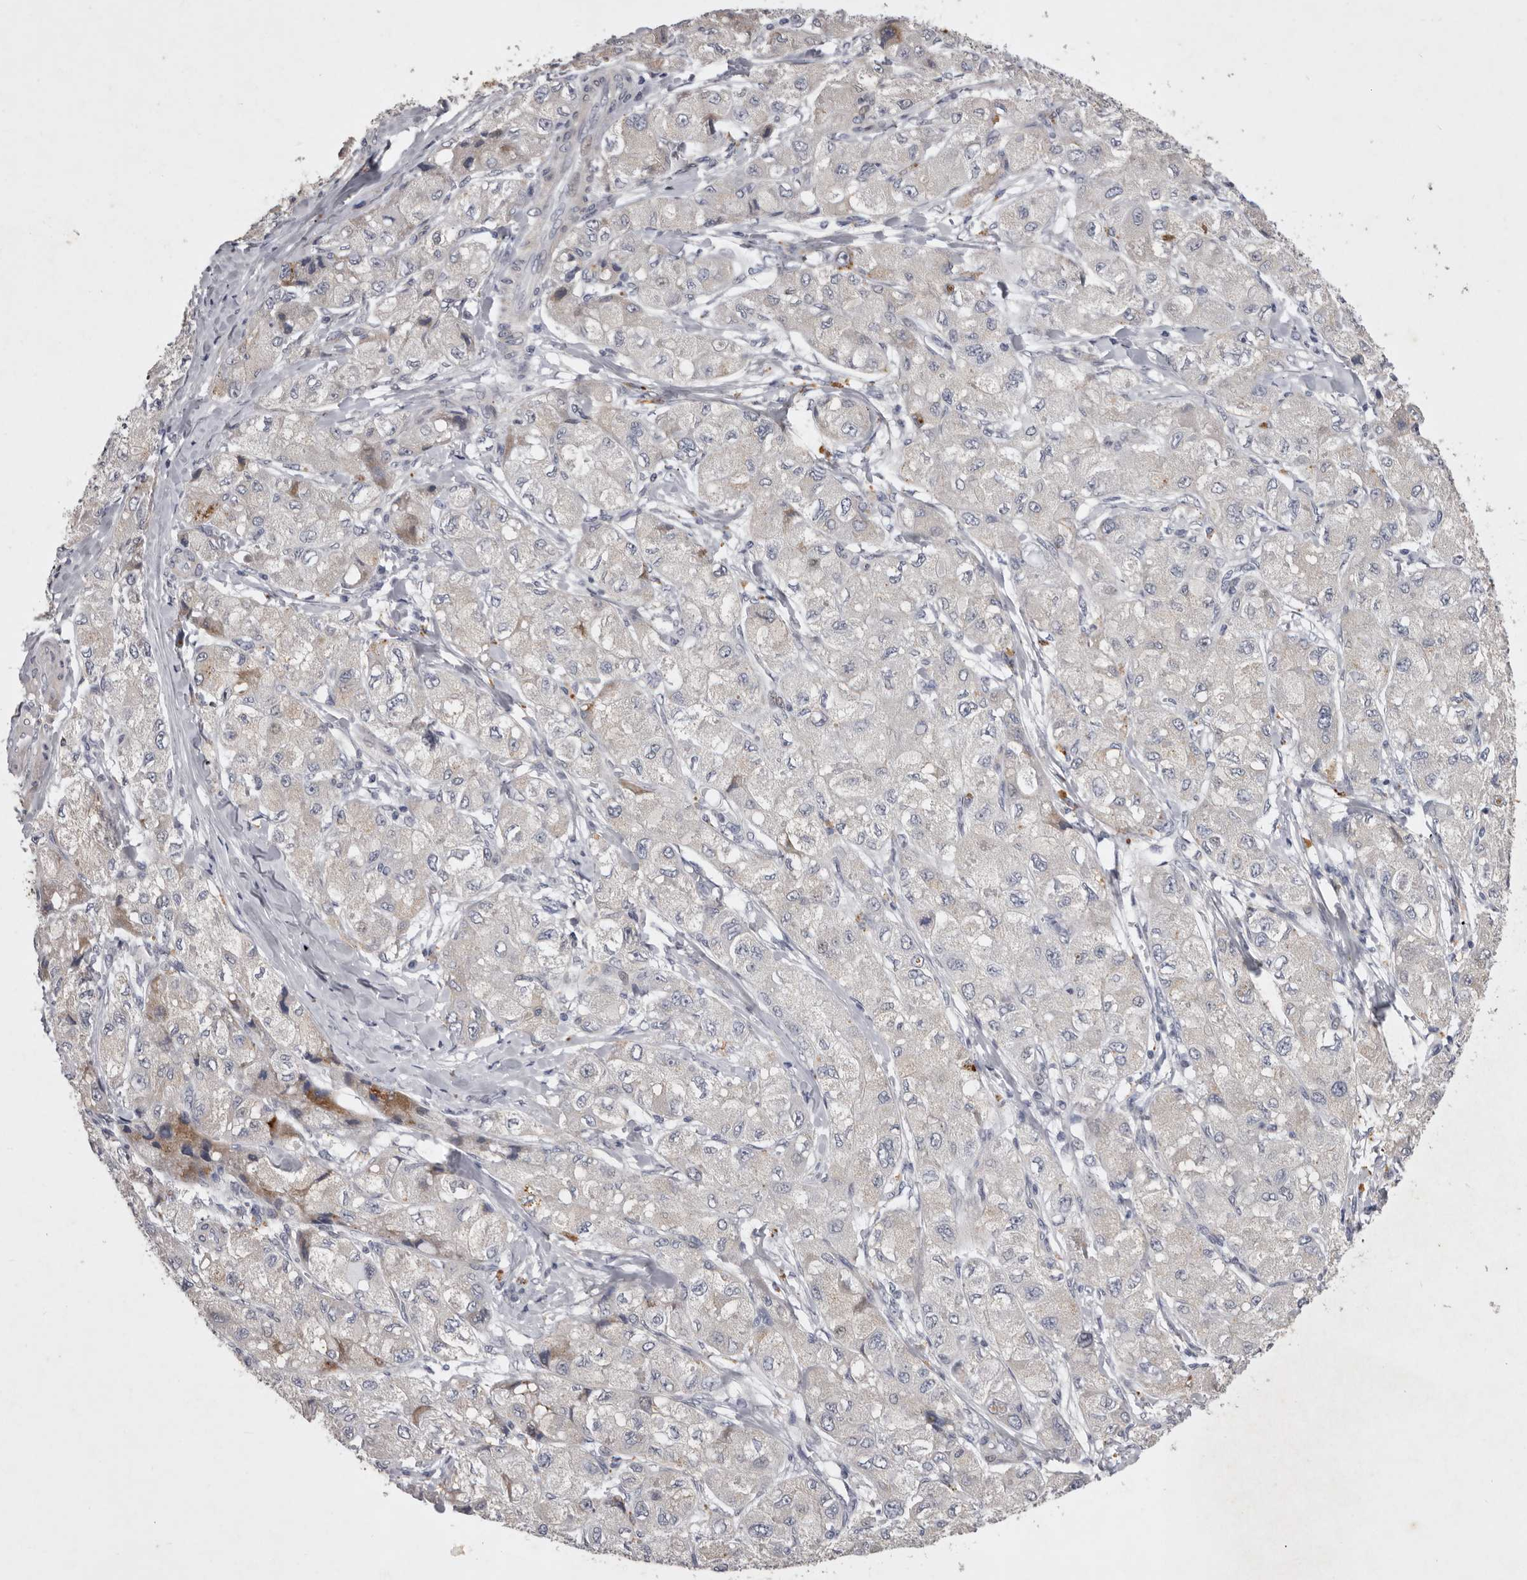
{"staining": {"intensity": "negative", "quantity": "none", "location": "none"}, "tissue": "liver cancer", "cell_type": "Tumor cells", "image_type": "cancer", "snomed": [{"axis": "morphology", "description": "Carcinoma, Hepatocellular, NOS"}, {"axis": "topography", "description": "Liver"}], "caption": "A histopathology image of hepatocellular carcinoma (liver) stained for a protein demonstrates no brown staining in tumor cells. Brightfield microscopy of immunohistochemistry stained with DAB (3,3'-diaminobenzidine) (brown) and hematoxylin (blue), captured at high magnification.", "gene": "NKAIN4", "patient": {"sex": "male", "age": 80}}